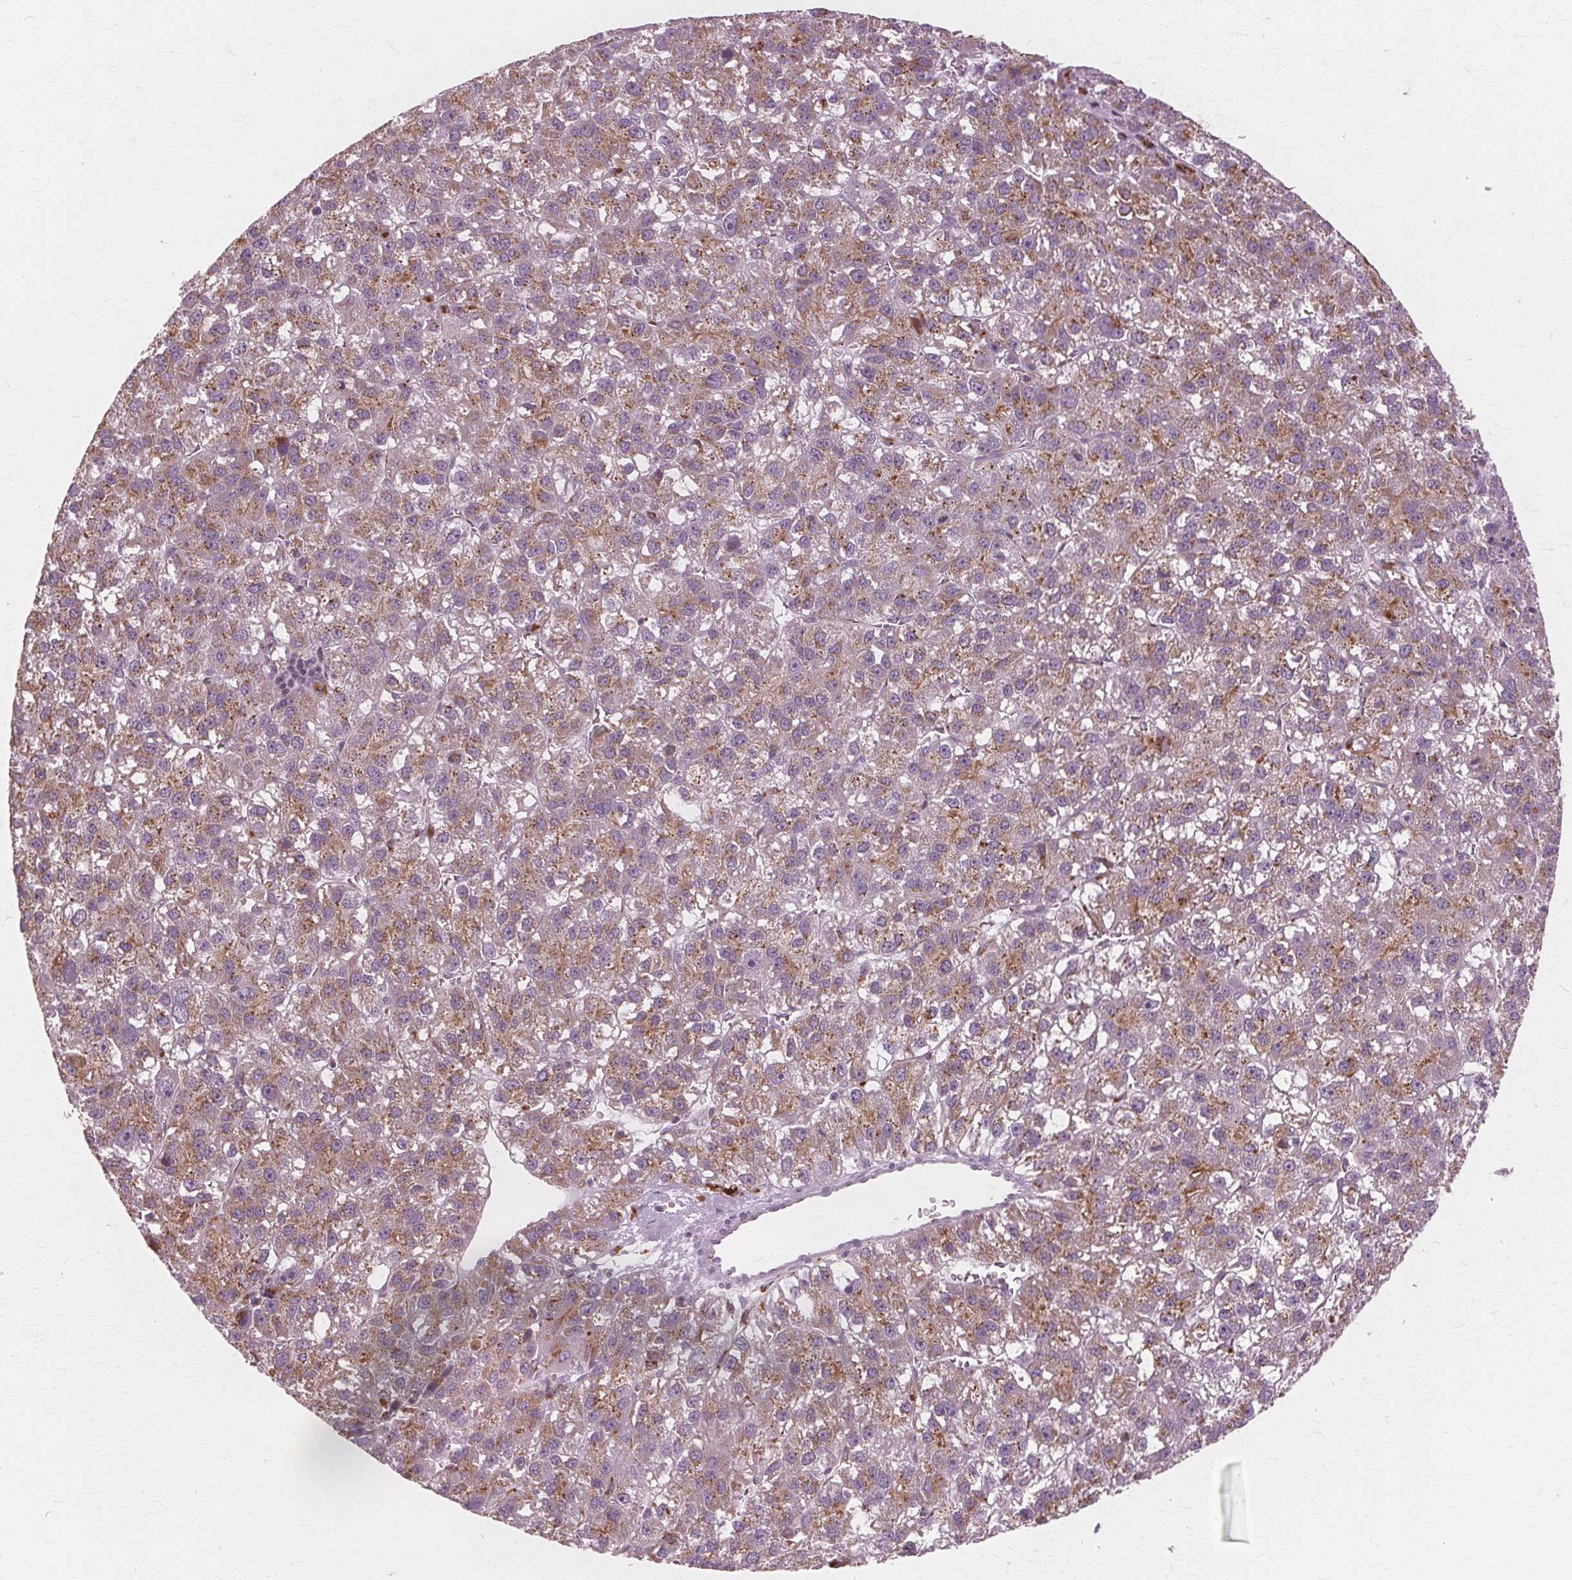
{"staining": {"intensity": "moderate", "quantity": ">75%", "location": "cytoplasmic/membranous"}, "tissue": "liver cancer", "cell_type": "Tumor cells", "image_type": "cancer", "snomed": [{"axis": "morphology", "description": "Carcinoma, Hepatocellular, NOS"}, {"axis": "topography", "description": "Liver"}], "caption": "A histopathology image showing moderate cytoplasmic/membranous staining in approximately >75% of tumor cells in liver hepatocellular carcinoma, as visualized by brown immunohistochemical staining.", "gene": "DNASE2", "patient": {"sex": "female", "age": 70}}